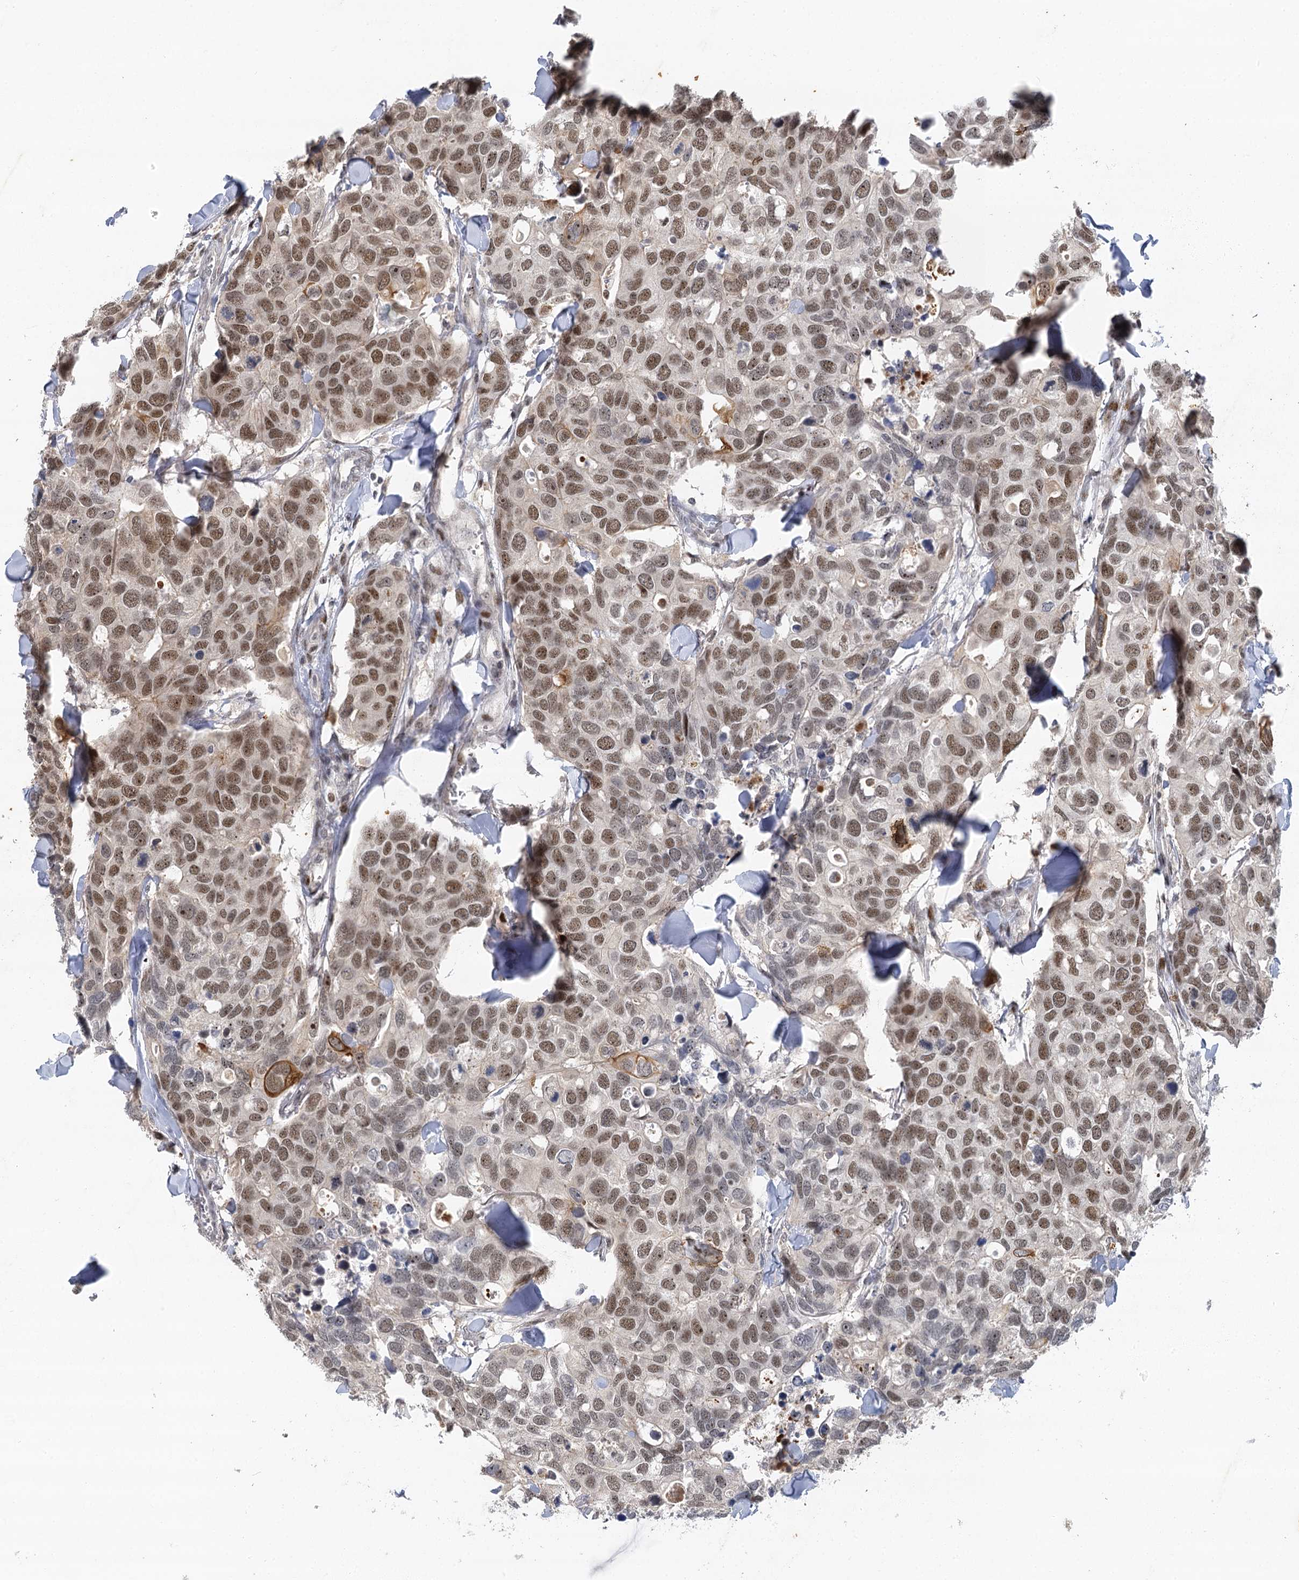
{"staining": {"intensity": "moderate", "quantity": ">75%", "location": "nuclear"}, "tissue": "breast cancer", "cell_type": "Tumor cells", "image_type": "cancer", "snomed": [{"axis": "morphology", "description": "Duct carcinoma"}, {"axis": "topography", "description": "Breast"}], "caption": "High-power microscopy captured an immunohistochemistry histopathology image of invasive ductal carcinoma (breast), revealing moderate nuclear expression in approximately >75% of tumor cells. The staining is performed using DAB (3,3'-diaminobenzidine) brown chromogen to label protein expression. The nuclei are counter-stained blue using hematoxylin.", "gene": "IL11RA", "patient": {"sex": "female", "age": 83}}